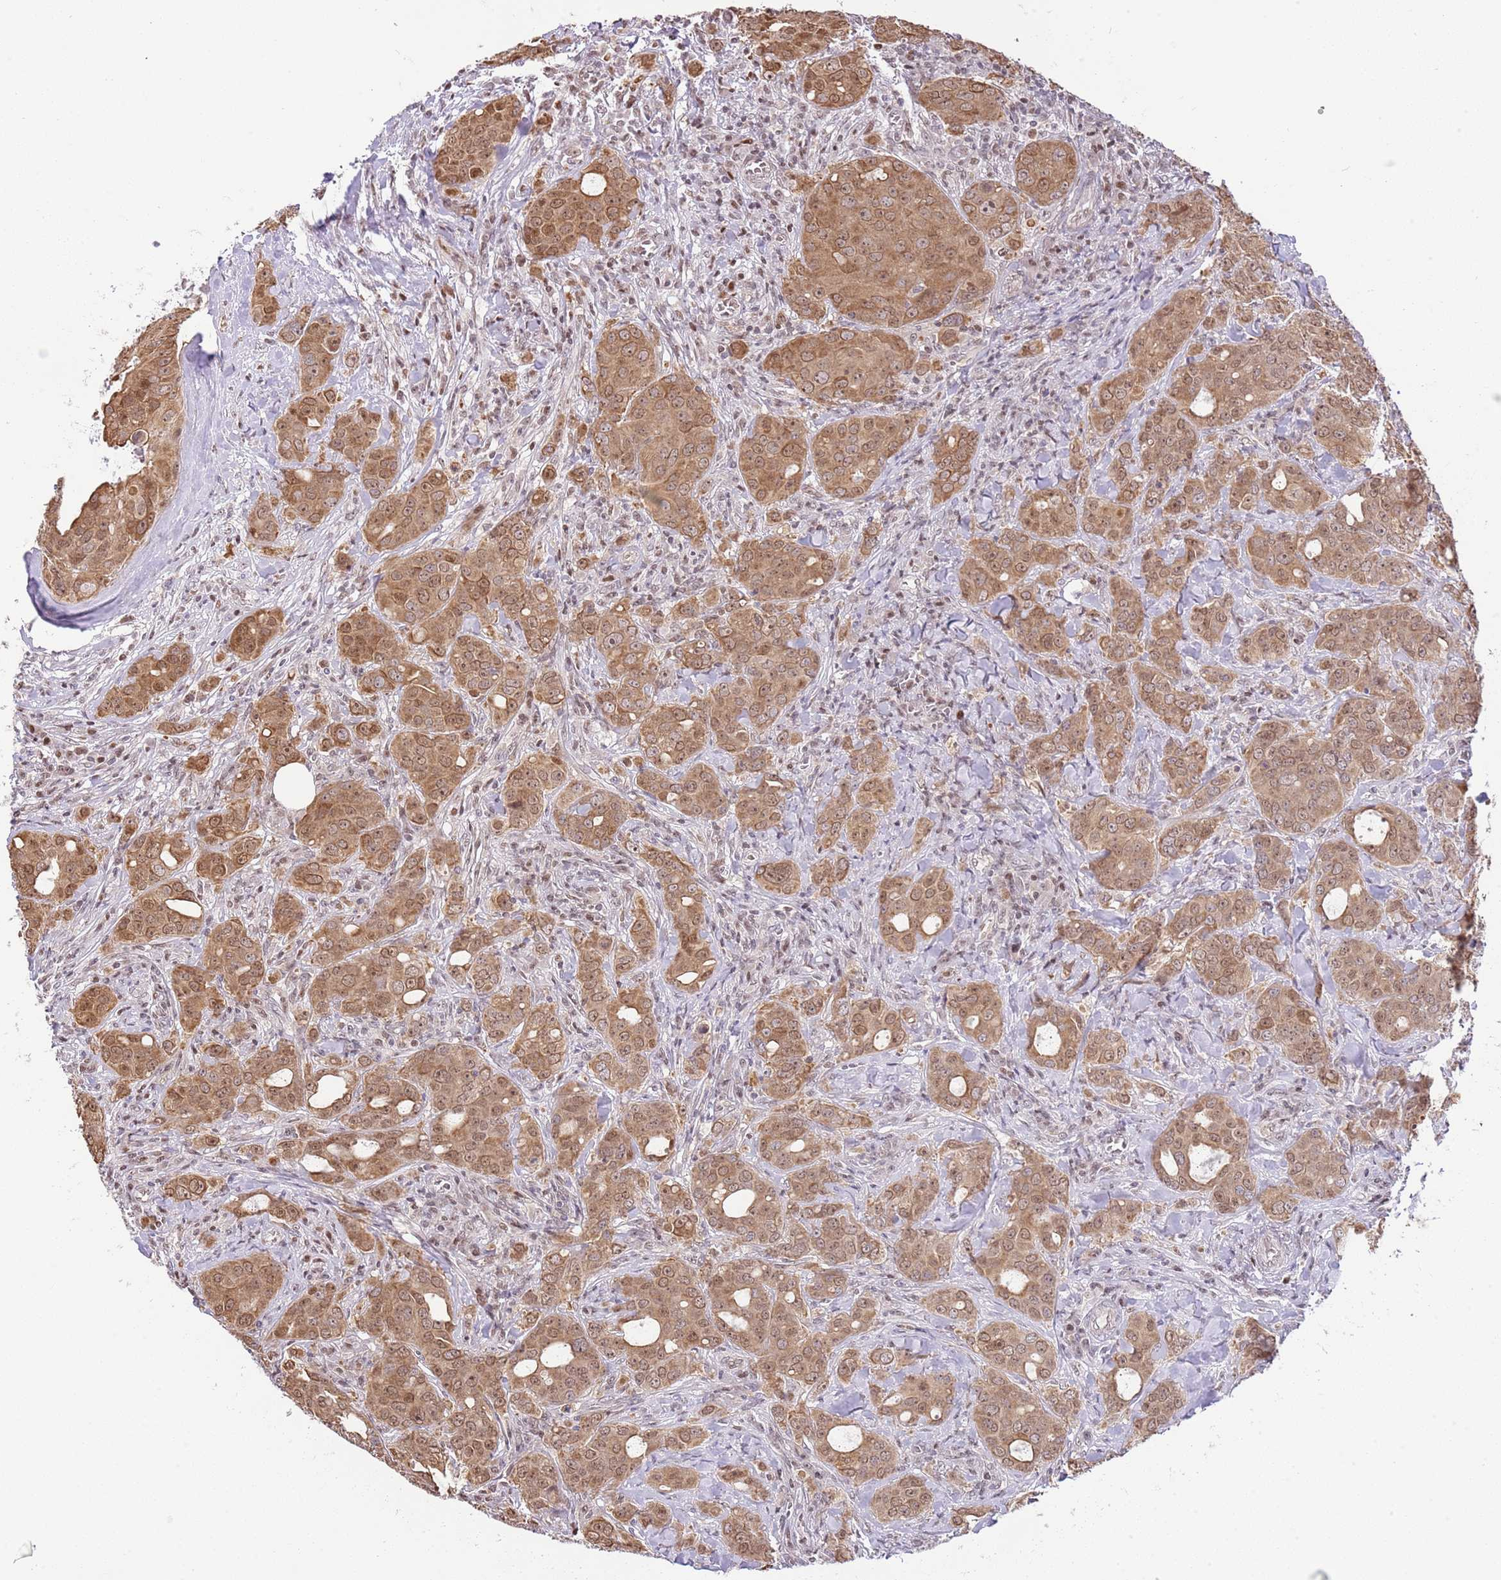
{"staining": {"intensity": "moderate", "quantity": ">75%", "location": "cytoplasmic/membranous,nuclear"}, "tissue": "breast cancer", "cell_type": "Tumor cells", "image_type": "cancer", "snomed": [{"axis": "morphology", "description": "Duct carcinoma"}, {"axis": "topography", "description": "Breast"}], "caption": "A medium amount of moderate cytoplasmic/membranous and nuclear staining is seen in approximately >75% of tumor cells in intraductal carcinoma (breast) tissue.", "gene": "RFK", "patient": {"sex": "female", "age": 43}}